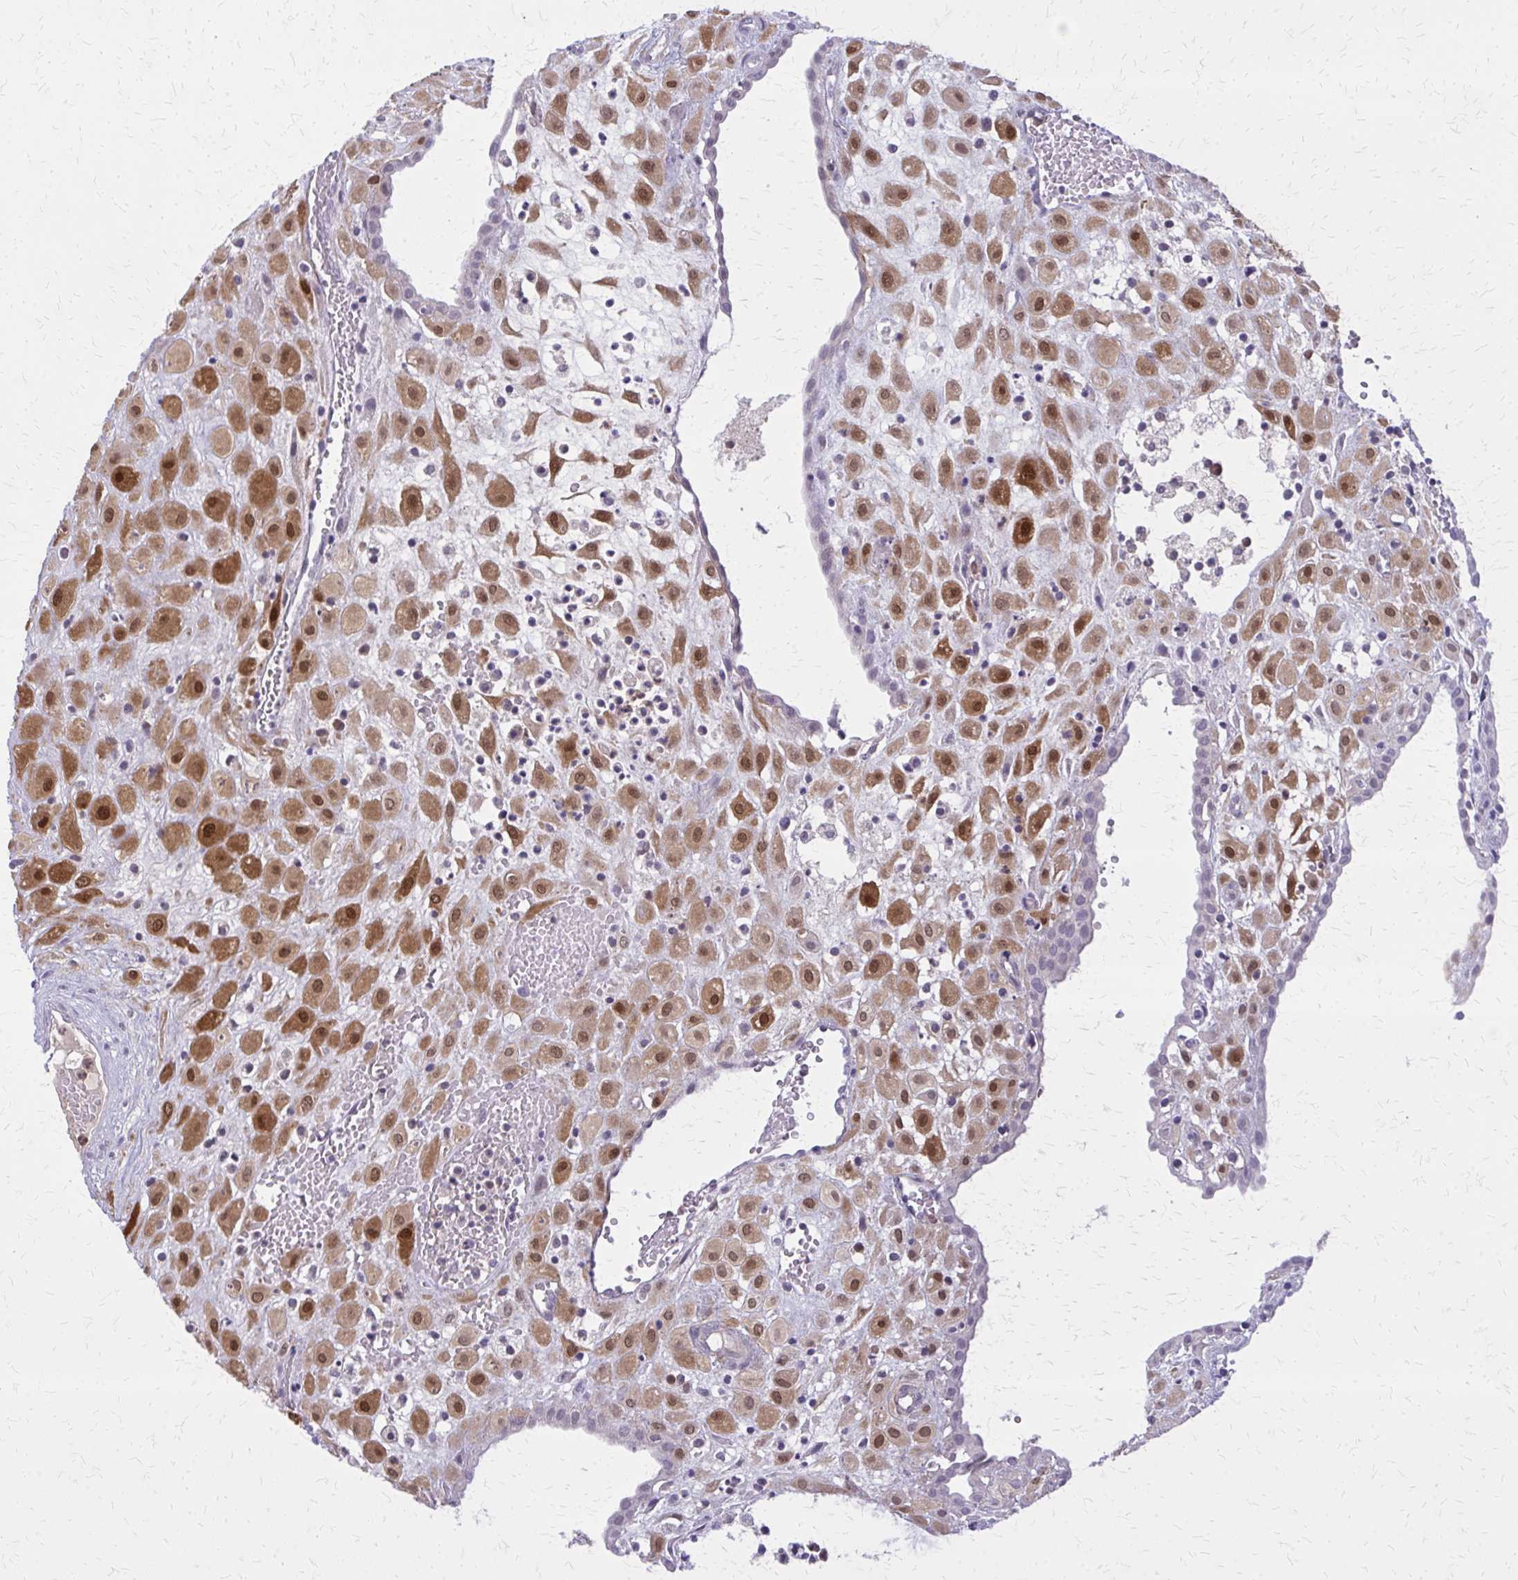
{"staining": {"intensity": "moderate", "quantity": ">75%", "location": "cytoplasmic/membranous,nuclear"}, "tissue": "placenta", "cell_type": "Decidual cells", "image_type": "normal", "snomed": [{"axis": "morphology", "description": "Normal tissue, NOS"}, {"axis": "topography", "description": "Placenta"}], "caption": "High-magnification brightfield microscopy of unremarkable placenta stained with DAB (brown) and counterstained with hematoxylin (blue). decidual cells exhibit moderate cytoplasmic/membranous,nuclear positivity is seen in about>75% of cells. Using DAB (3,3'-diaminobenzidine) (brown) and hematoxylin (blue) stains, captured at high magnification using brightfield microscopy.", "gene": "GLRX", "patient": {"sex": "female", "age": 24}}